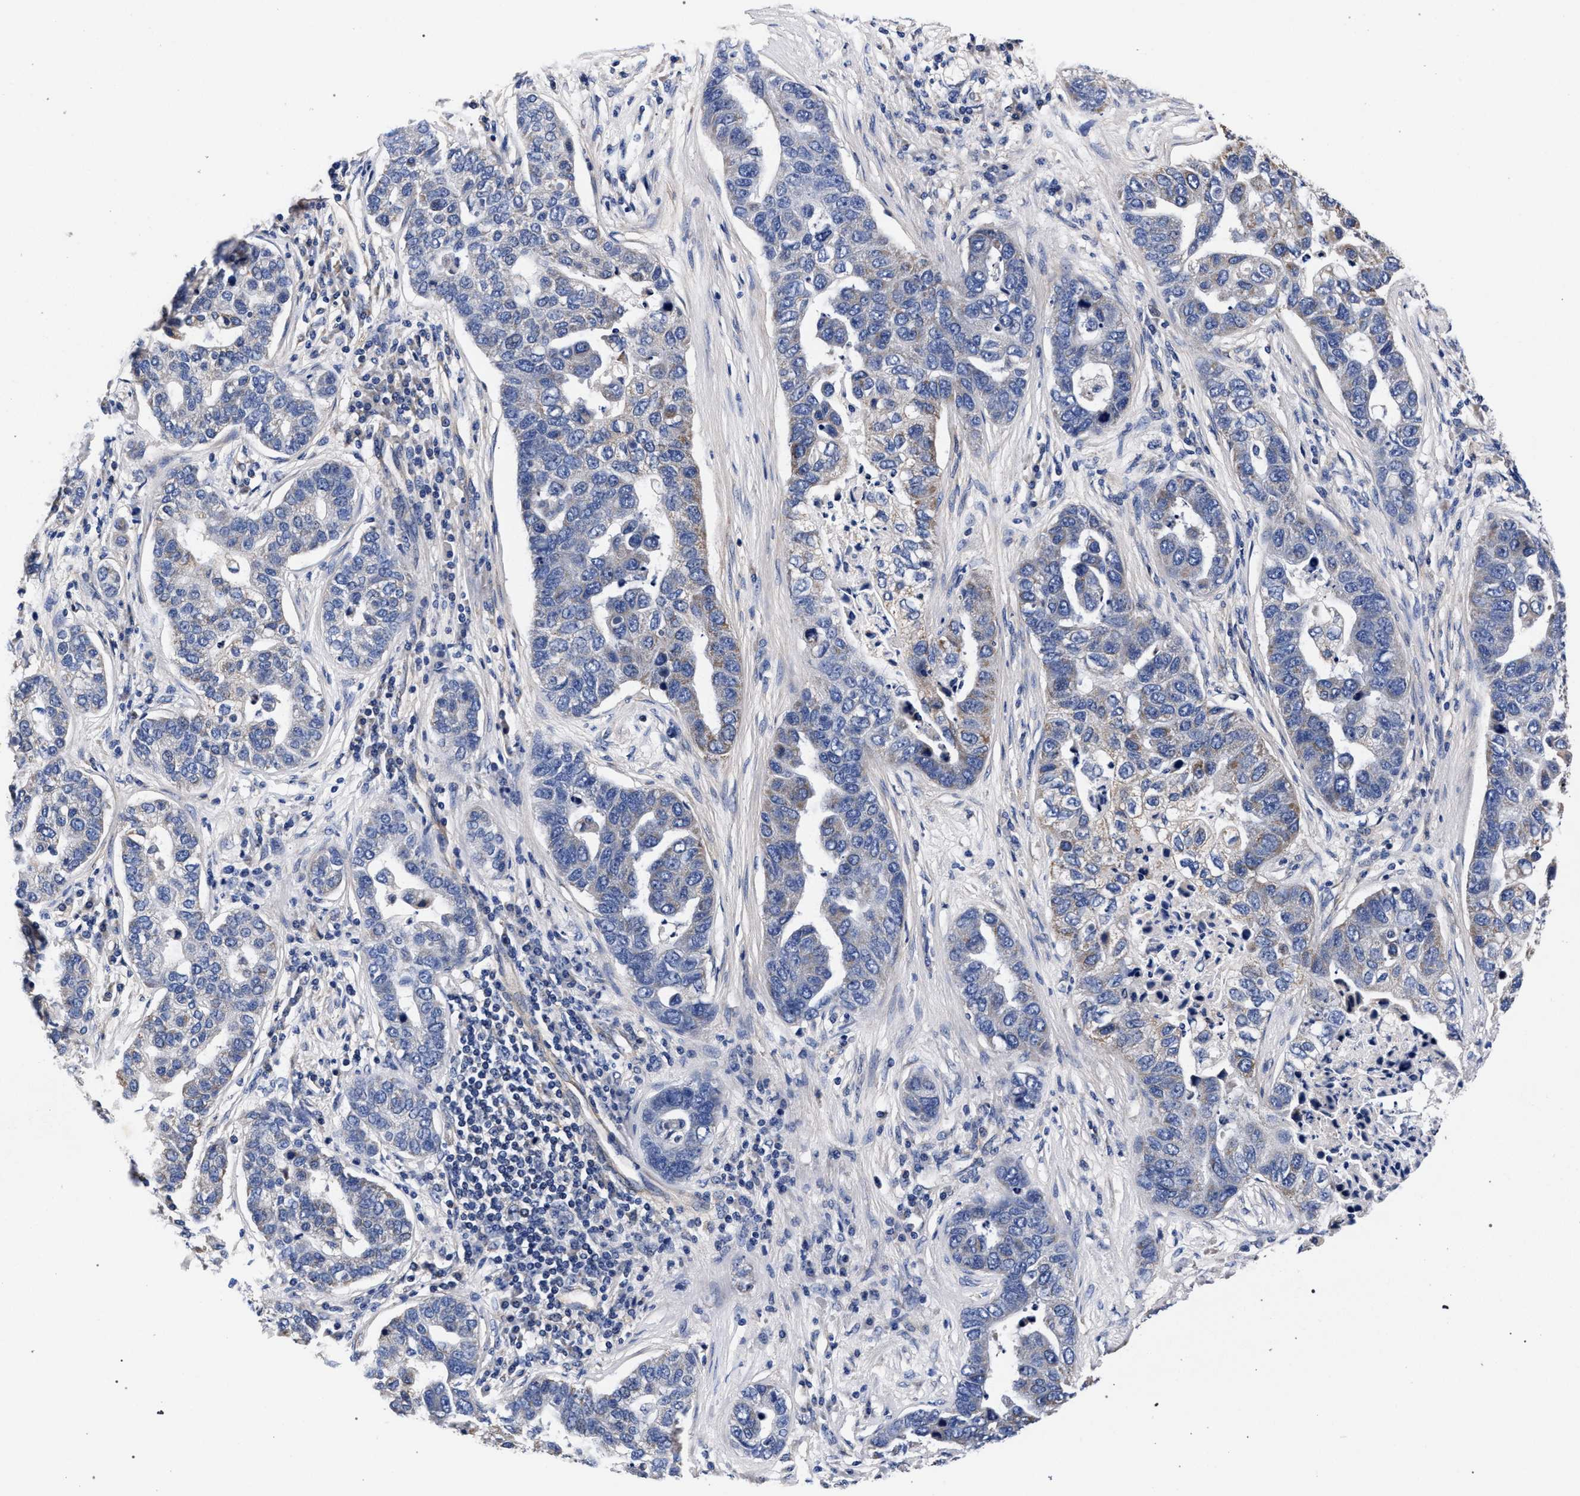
{"staining": {"intensity": "weak", "quantity": "<25%", "location": "cytoplasmic/membranous"}, "tissue": "pancreatic cancer", "cell_type": "Tumor cells", "image_type": "cancer", "snomed": [{"axis": "morphology", "description": "Adenocarcinoma, NOS"}, {"axis": "topography", "description": "Pancreas"}], "caption": "Immunohistochemistry of pancreatic cancer (adenocarcinoma) displays no positivity in tumor cells. (Stains: DAB IHC with hematoxylin counter stain, Microscopy: brightfield microscopy at high magnification).", "gene": "CFAP95", "patient": {"sex": "female", "age": 61}}